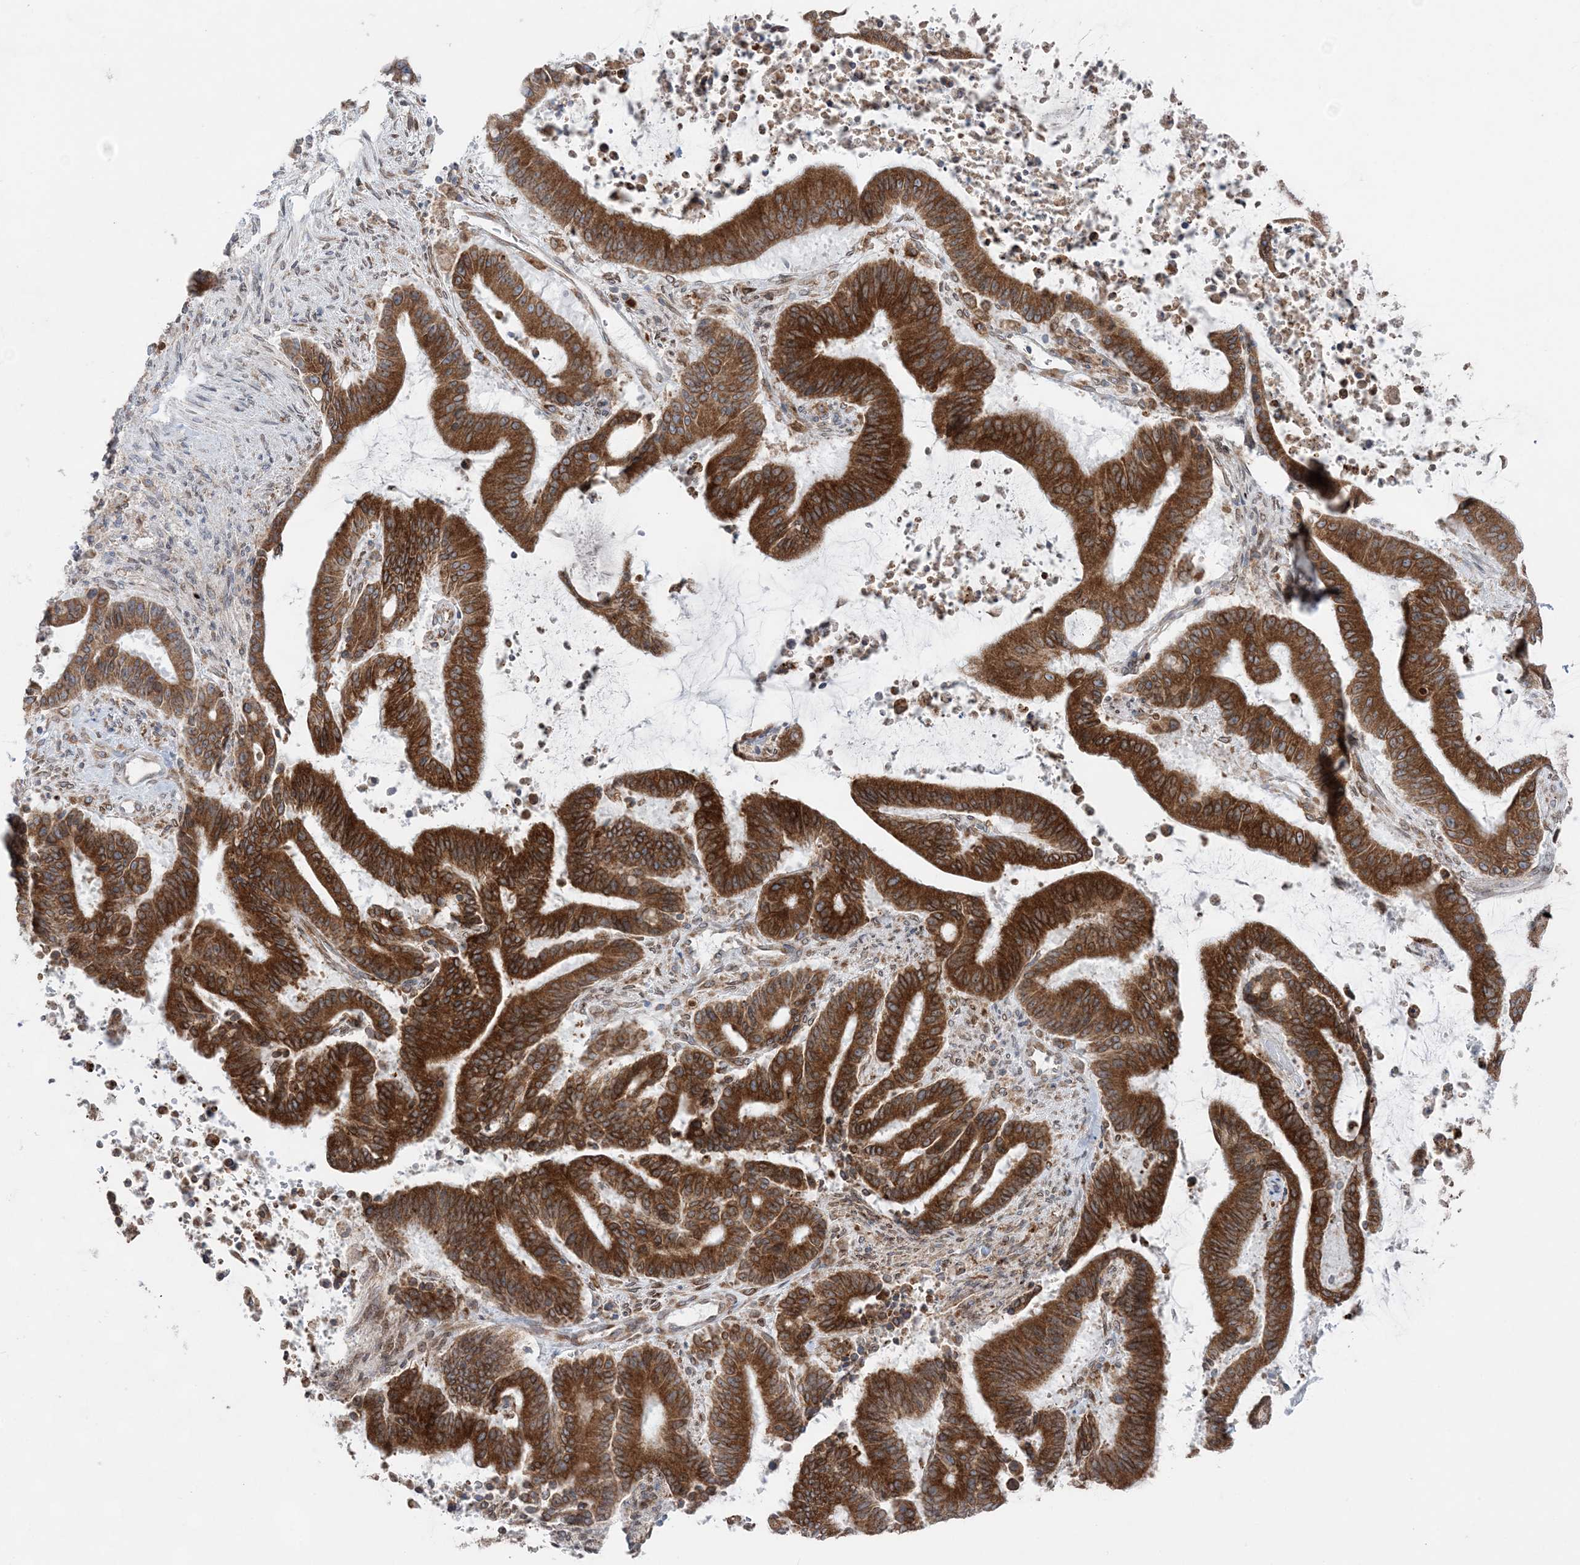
{"staining": {"intensity": "strong", "quantity": ">75%", "location": "cytoplasmic/membranous"}, "tissue": "liver cancer", "cell_type": "Tumor cells", "image_type": "cancer", "snomed": [{"axis": "morphology", "description": "Normal tissue, NOS"}, {"axis": "morphology", "description": "Cholangiocarcinoma"}, {"axis": "topography", "description": "Liver"}, {"axis": "topography", "description": "Peripheral nerve tissue"}], "caption": "A high amount of strong cytoplasmic/membranous positivity is present in about >75% of tumor cells in liver cancer (cholangiocarcinoma) tissue. The staining was performed using DAB, with brown indicating positive protein expression. Nuclei are stained blue with hematoxylin.", "gene": "TMED10", "patient": {"sex": "female", "age": 73}}